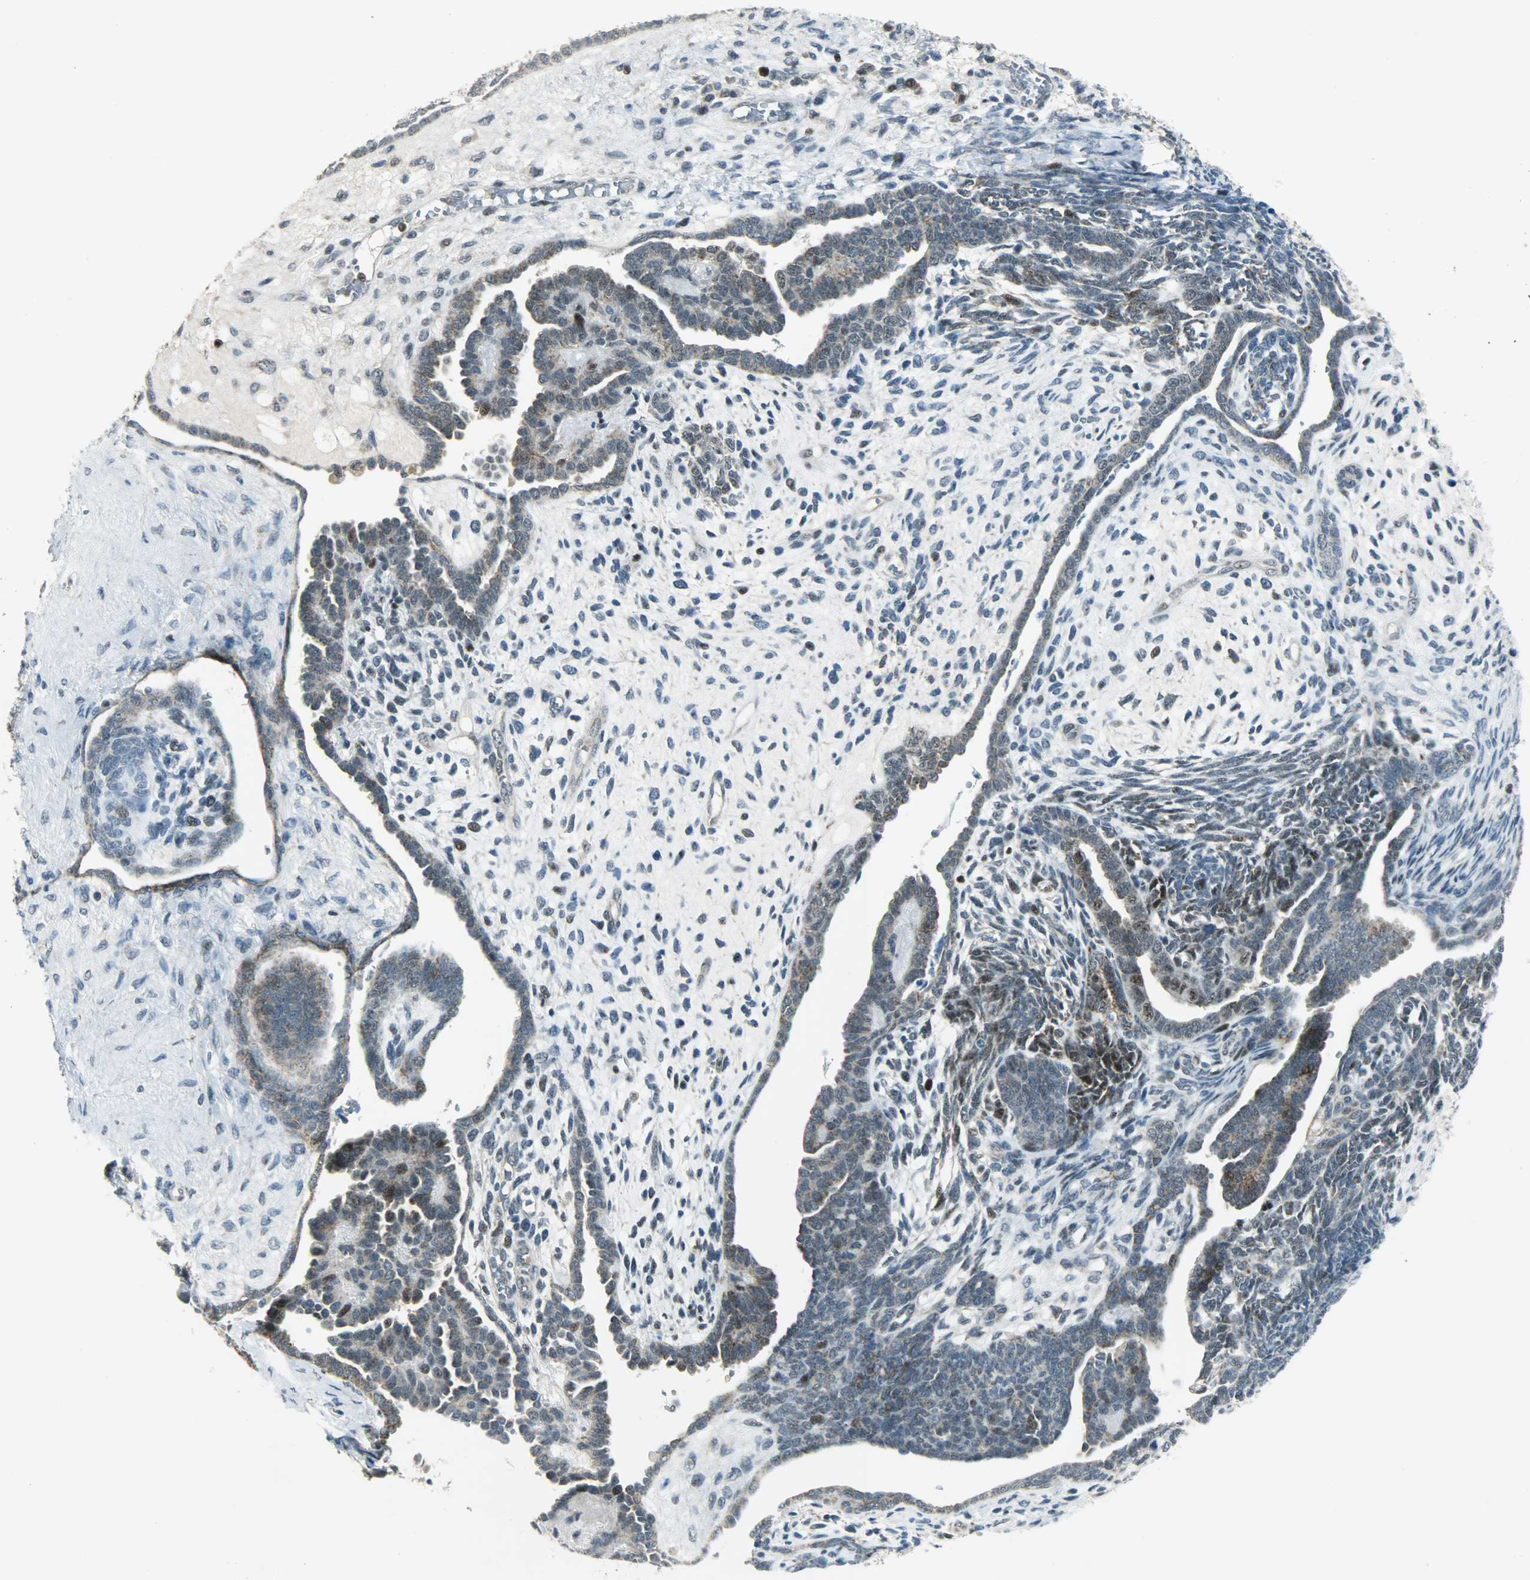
{"staining": {"intensity": "weak", "quantity": "25%-75%", "location": "cytoplasmic/membranous,nuclear"}, "tissue": "endometrial cancer", "cell_type": "Tumor cells", "image_type": "cancer", "snomed": [{"axis": "morphology", "description": "Neoplasm, malignant, NOS"}, {"axis": "topography", "description": "Endometrium"}], "caption": "A low amount of weak cytoplasmic/membranous and nuclear staining is seen in about 25%-75% of tumor cells in endometrial neoplasm (malignant) tissue.", "gene": "IL15", "patient": {"sex": "female", "age": 74}}